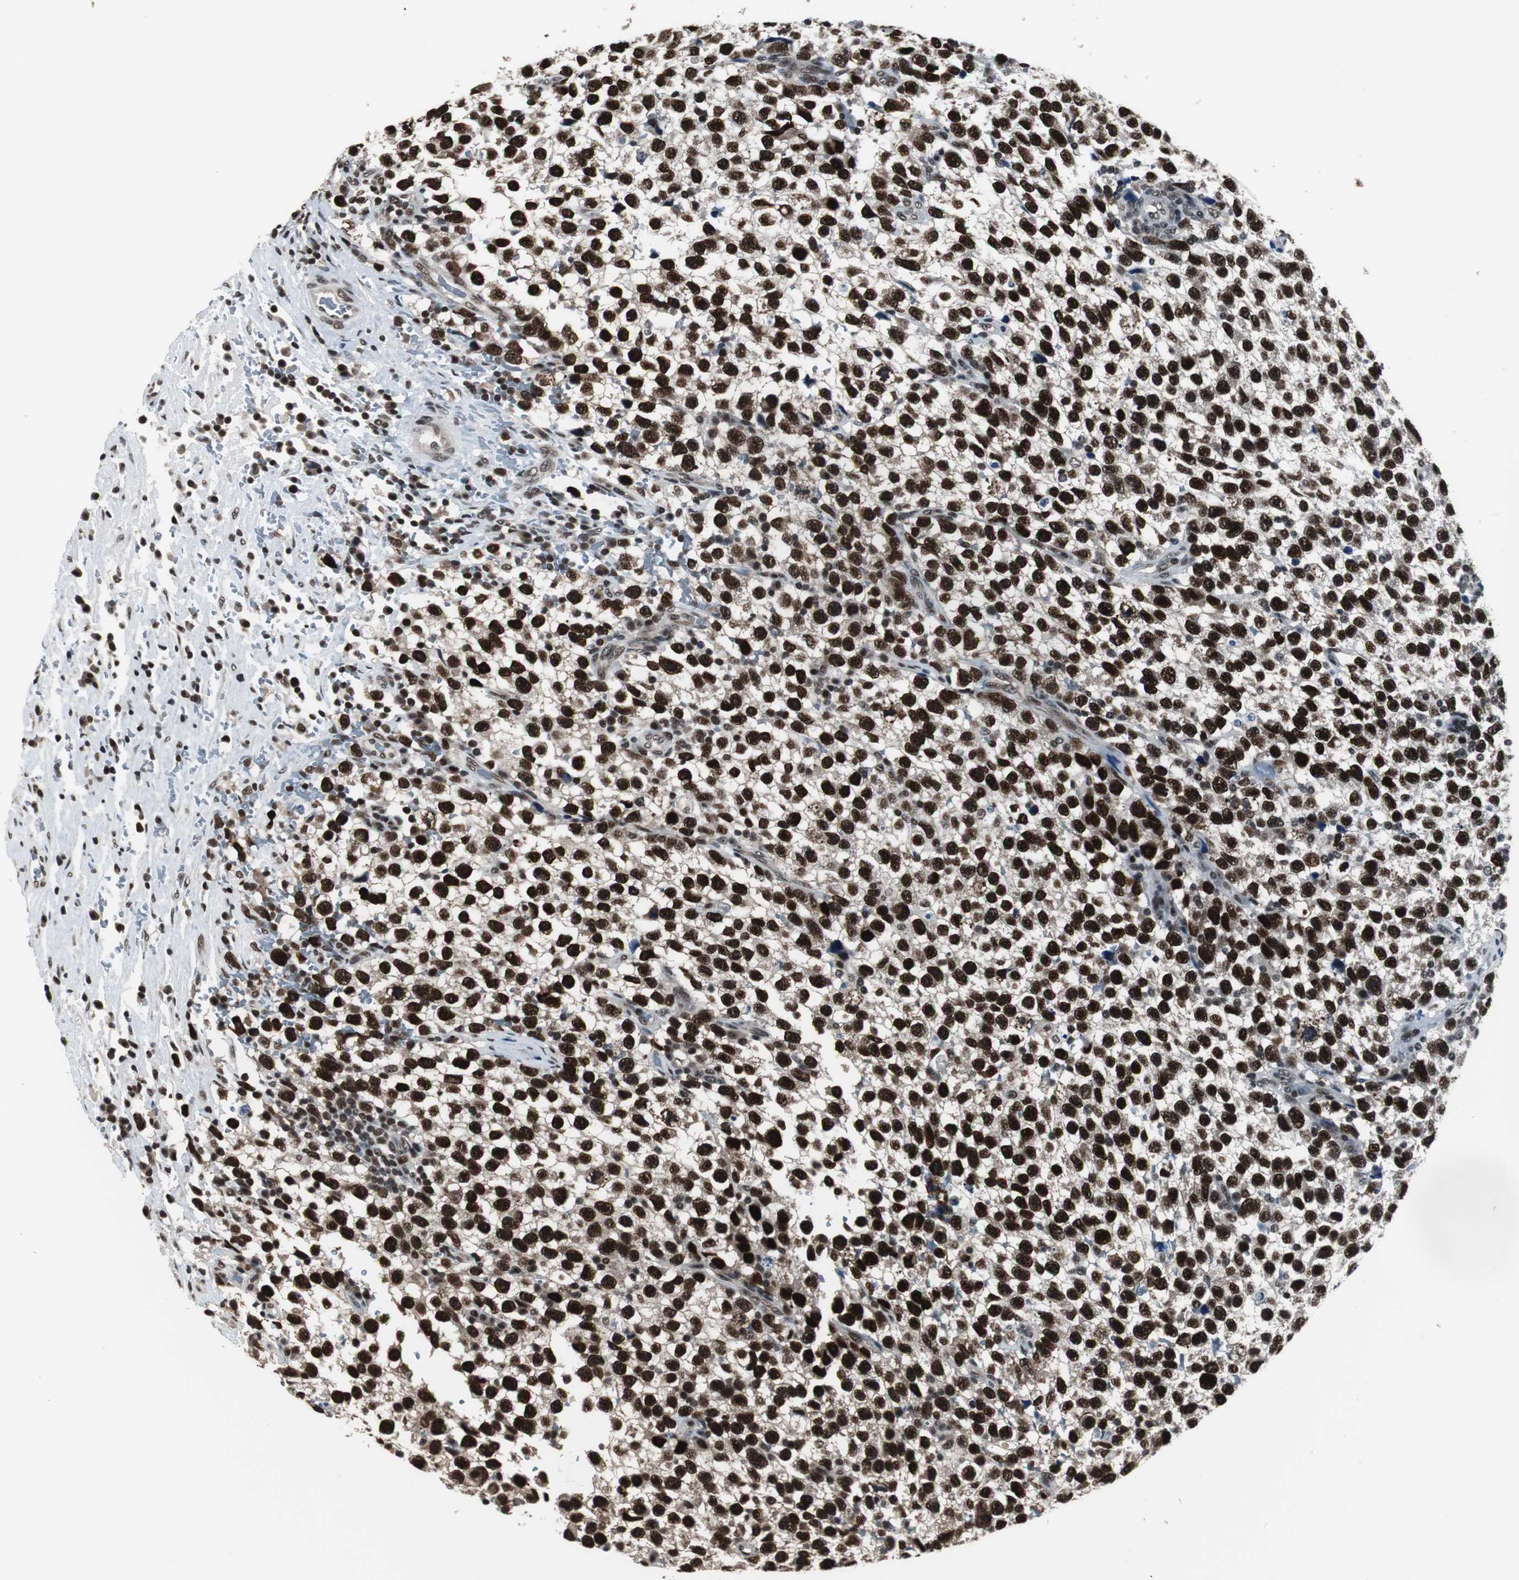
{"staining": {"intensity": "strong", "quantity": ">75%", "location": "nuclear"}, "tissue": "testis cancer", "cell_type": "Tumor cells", "image_type": "cancer", "snomed": [{"axis": "morphology", "description": "Seminoma, NOS"}, {"axis": "topography", "description": "Testis"}], "caption": "High-power microscopy captured an immunohistochemistry photomicrograph of testis cancer, revealing strong nuclear positivity in about >75% of tumor cells. The staining was performed using DAB (3,3'-diaminobenzidine) to visualize the protein expression in brown, while the nuclei were stained in blue with hematoxylin (Magnification: 20x).", "gene": "CDK9", "patient": {"sex": "male", "age": 33}}